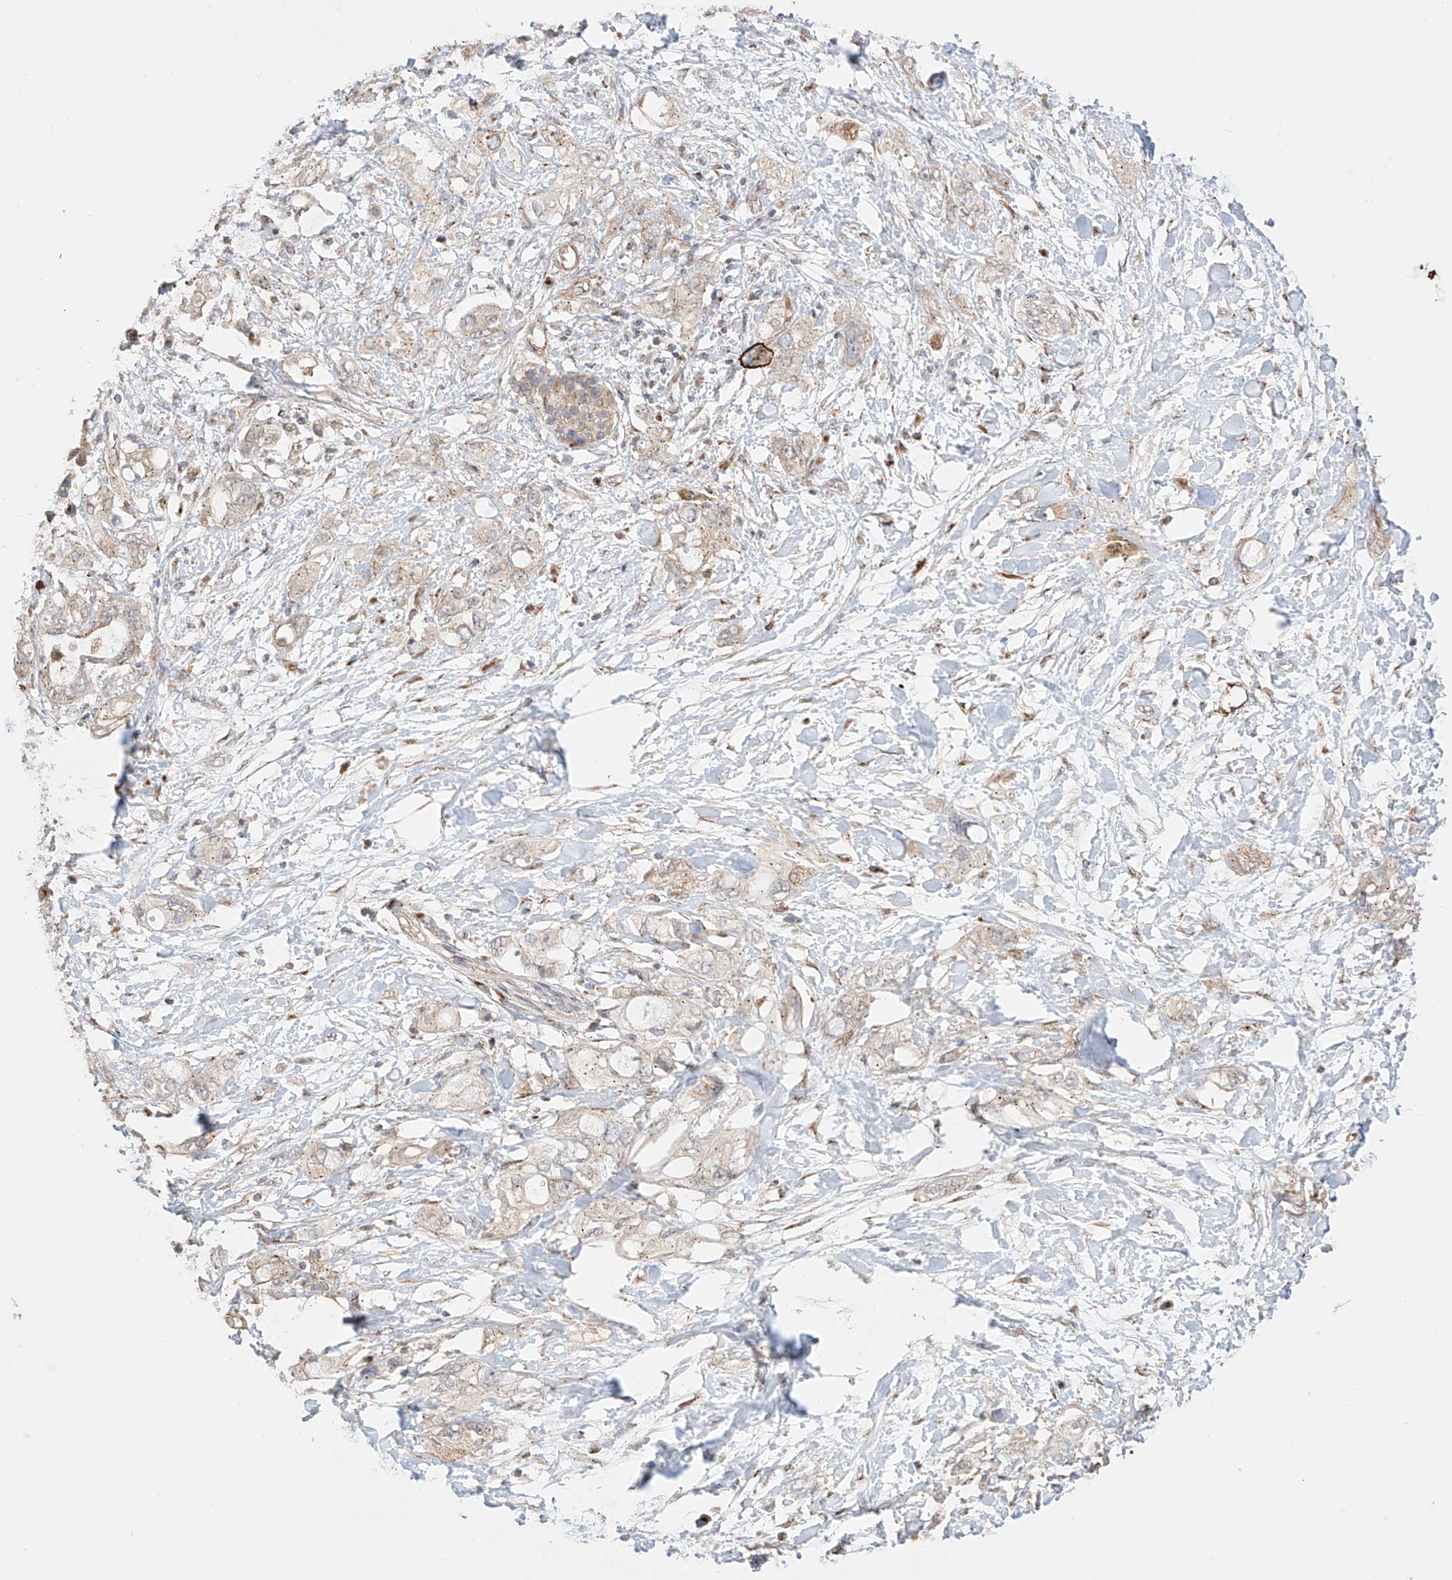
{"staining": {"intensity": "weak", "quantity": "25%-75%", "location": "cytoplasmic/membranous"}, "tissue": "pancreatic cancer", "cell_type": "Tumor cells", "image_type": "cancer", "snomed": [{"axis": "morphology", "description": "Adenocarcinoma, NOS"}, {"axis": "topography", "description": "Pancreas"}], "caption": "Immunohistochemical staining of human pancreatic adenocarcinoma demonstrates weak cytoplasmic/membranous protein staining in about 25%-75% of tumor cells.", "gene": "MOSPD1", "patient": {"sex": "female", "age": 56}}